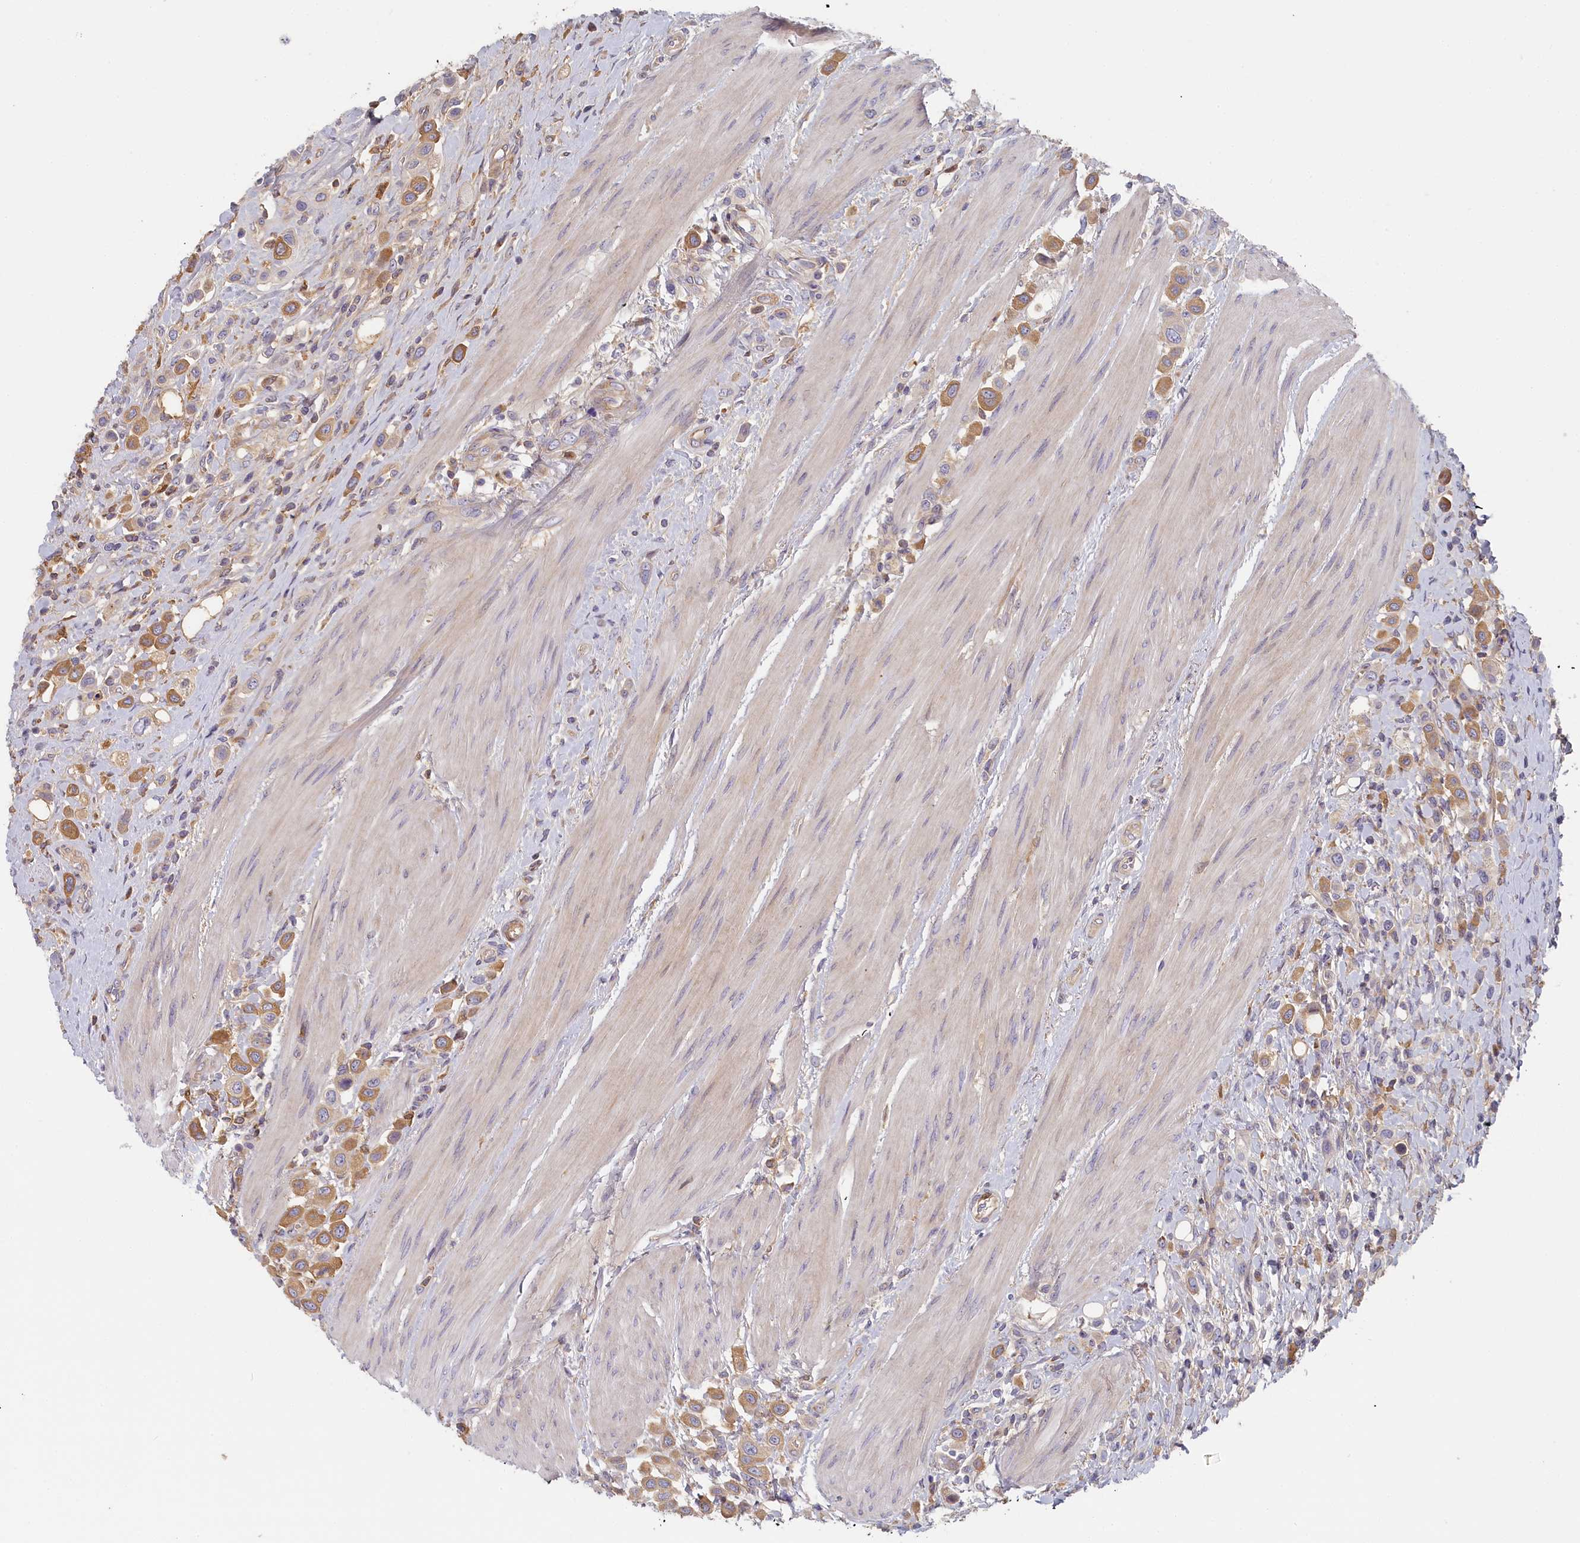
{"staining": {"intensity": "moderate", "quantity": ">75%", "location": "cytoplasmic/membranous"}, "tissue": "urothelial cancer", "cell_type": "Tumor cells", "image_type": "cancer", "snomed": [{"axis": "morphology", "description": "Urothelial carcinoma, High grade"}, {"axis": "topography", "description": "Urinary bladder"}], "caption": "Moderate cytoplasmic/membranous positivity for a protein is identified in about >75% of tumor cells of urothelial cancer using immunohistochemistry (IHC).", "gene": "STX16", "patient": {"sex": "male", "age": 50}}